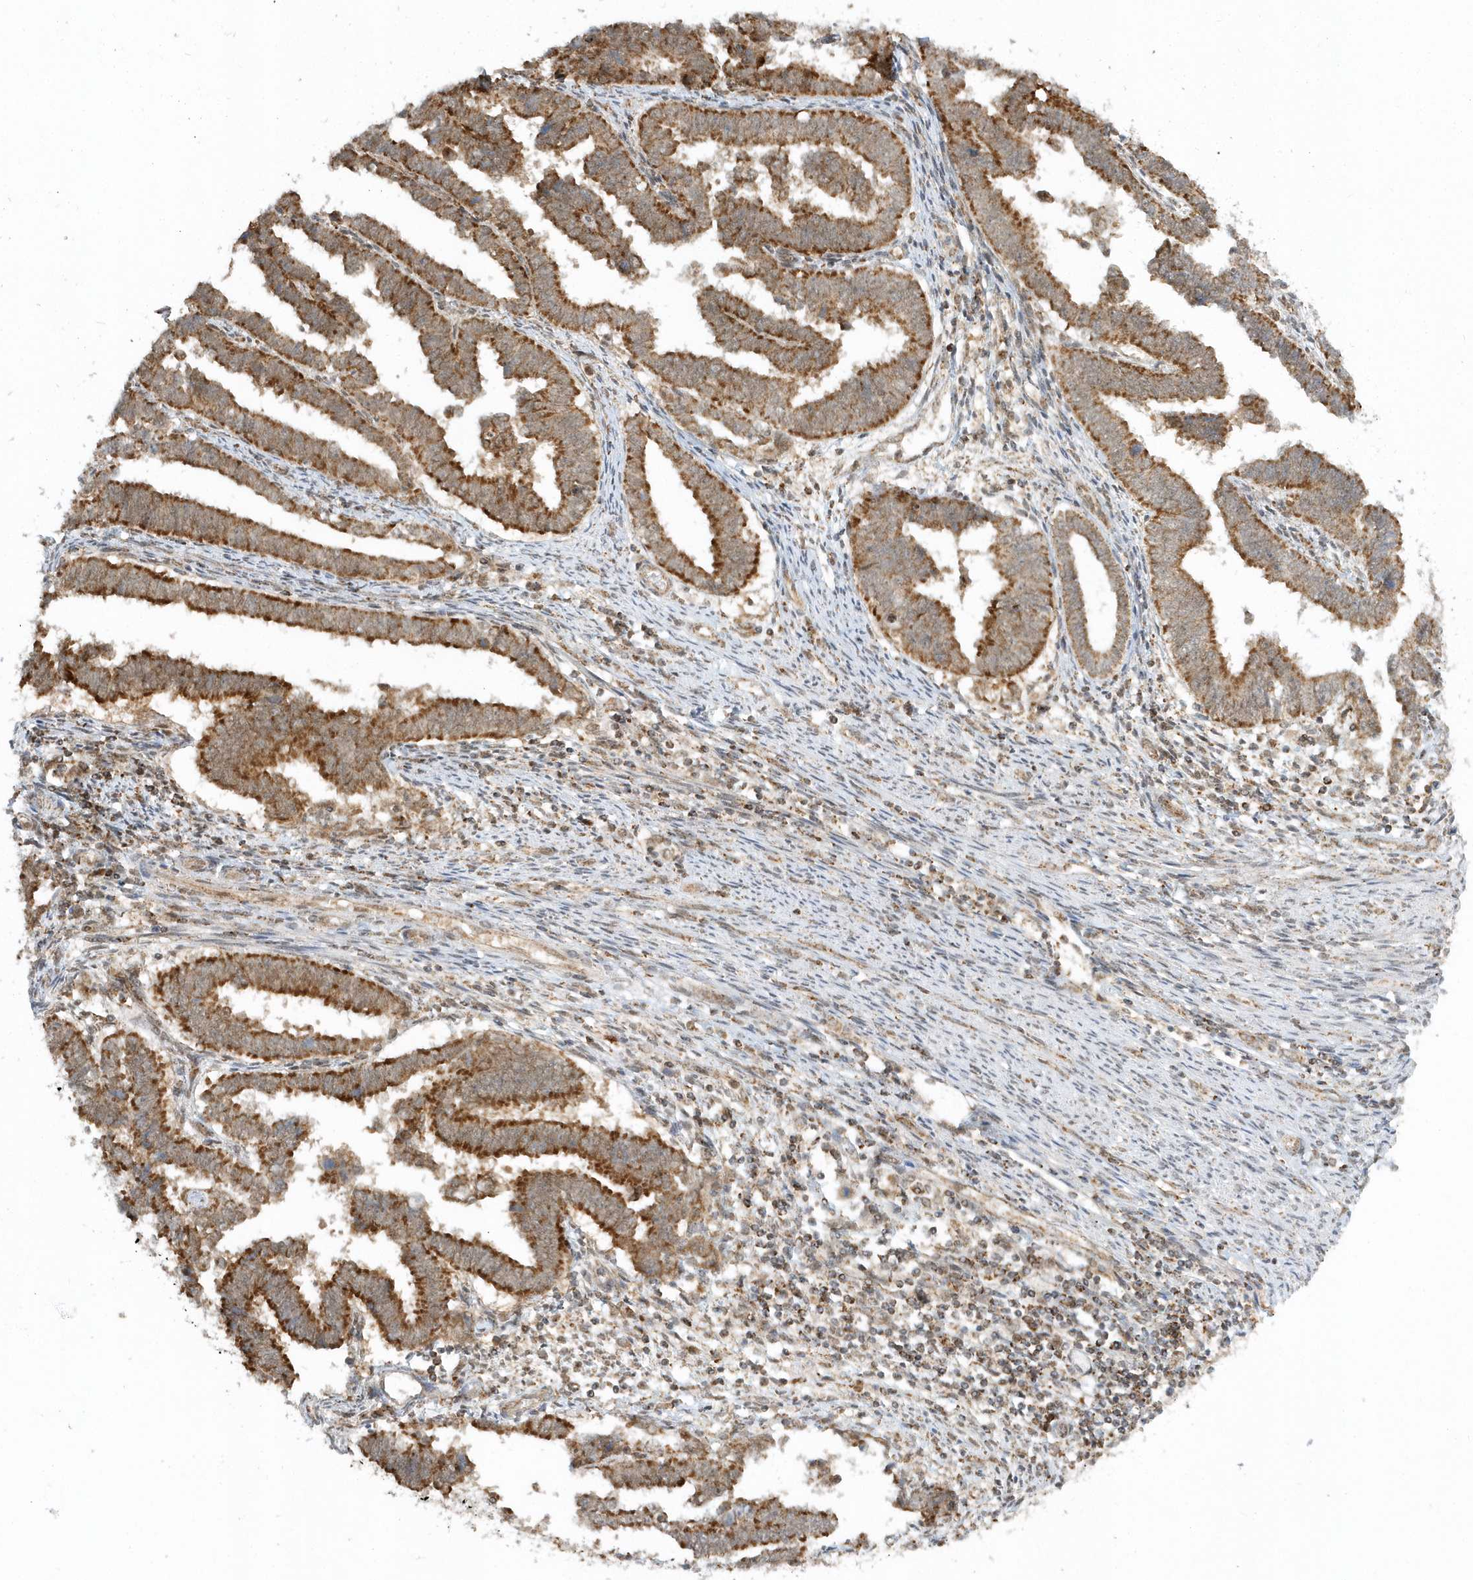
{"staining": {"intensity": "strong", "quantity": ">75%", "location": "cytoplasmic/membranous"}, "tissue": "endometrial cancer", "cell_type": "Tumor cells", "image_type": "cancer", "snomed": [{"axis": "morphology", "description": "Adenocarcinoma, NOS"}, {"axis": "topography", "description": "Endometrium"}], "caption": "This is a photomicrograph of immunohistochemistry (IHC) staining of endometrial cancer (adenocarcinoma), which shows strong positivity in the cytoplasmic/membranous of tumor cells.", "gene": "PSMD6", "patient": {"sex": "female", "age": 75}}